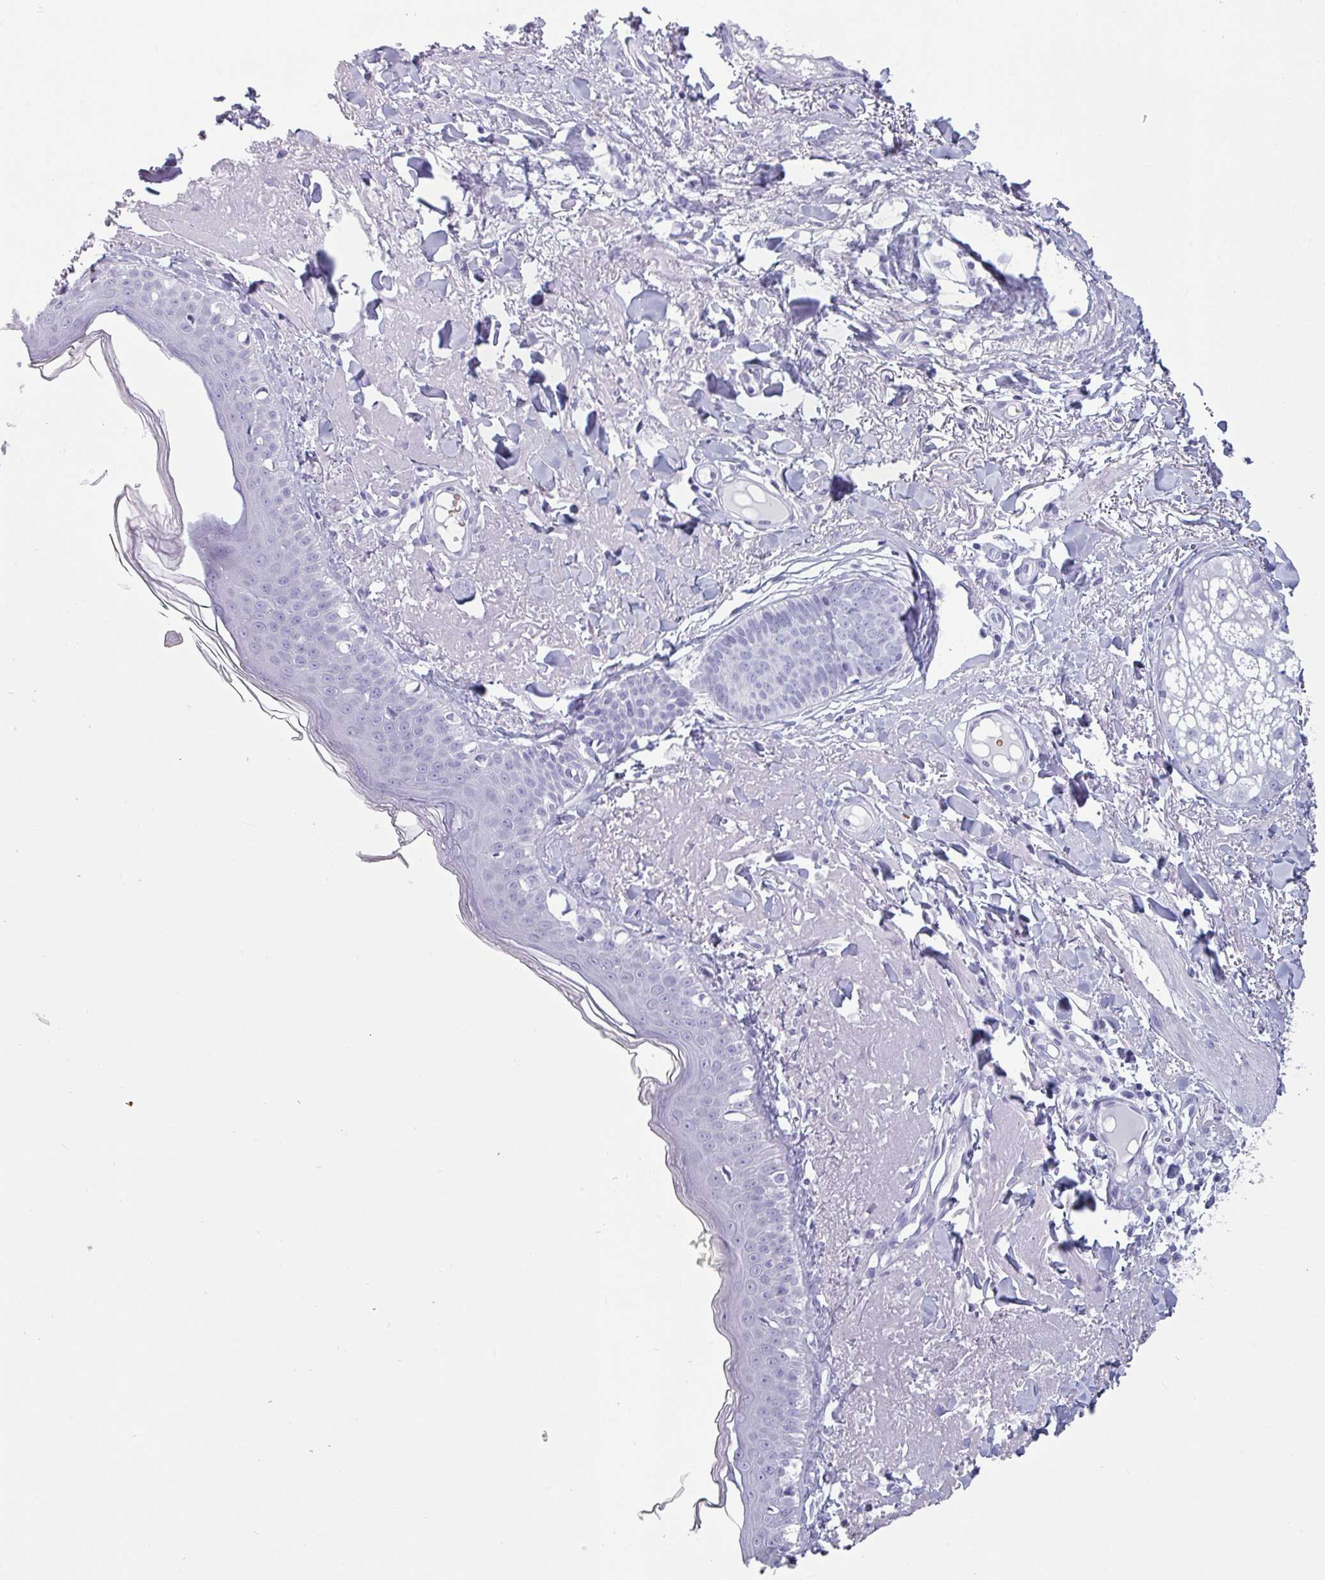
{"staining": {"intensity": "negative", "quantity": "none", "location": "none"}, "tissue": "skin", "cell_type": "Fibroblasts", "image_type": "normal", "snomed": [{"axis": "morphology", "description": "Normal tissue, NOS"}, {"axis": "morphology", "description": "Malignant melanoma, NOS"}, {"axis": "topography", "description": "Skin"}], "caption": "Immunohistochemical staining of unremarkable human skin reveals no significant positivity in fibroblasts. (Immunohistochemistry, brightfield microscopy, high magnification).", "gene": "CRYBB2", "patient": {"sex": "male", "age": 80}}